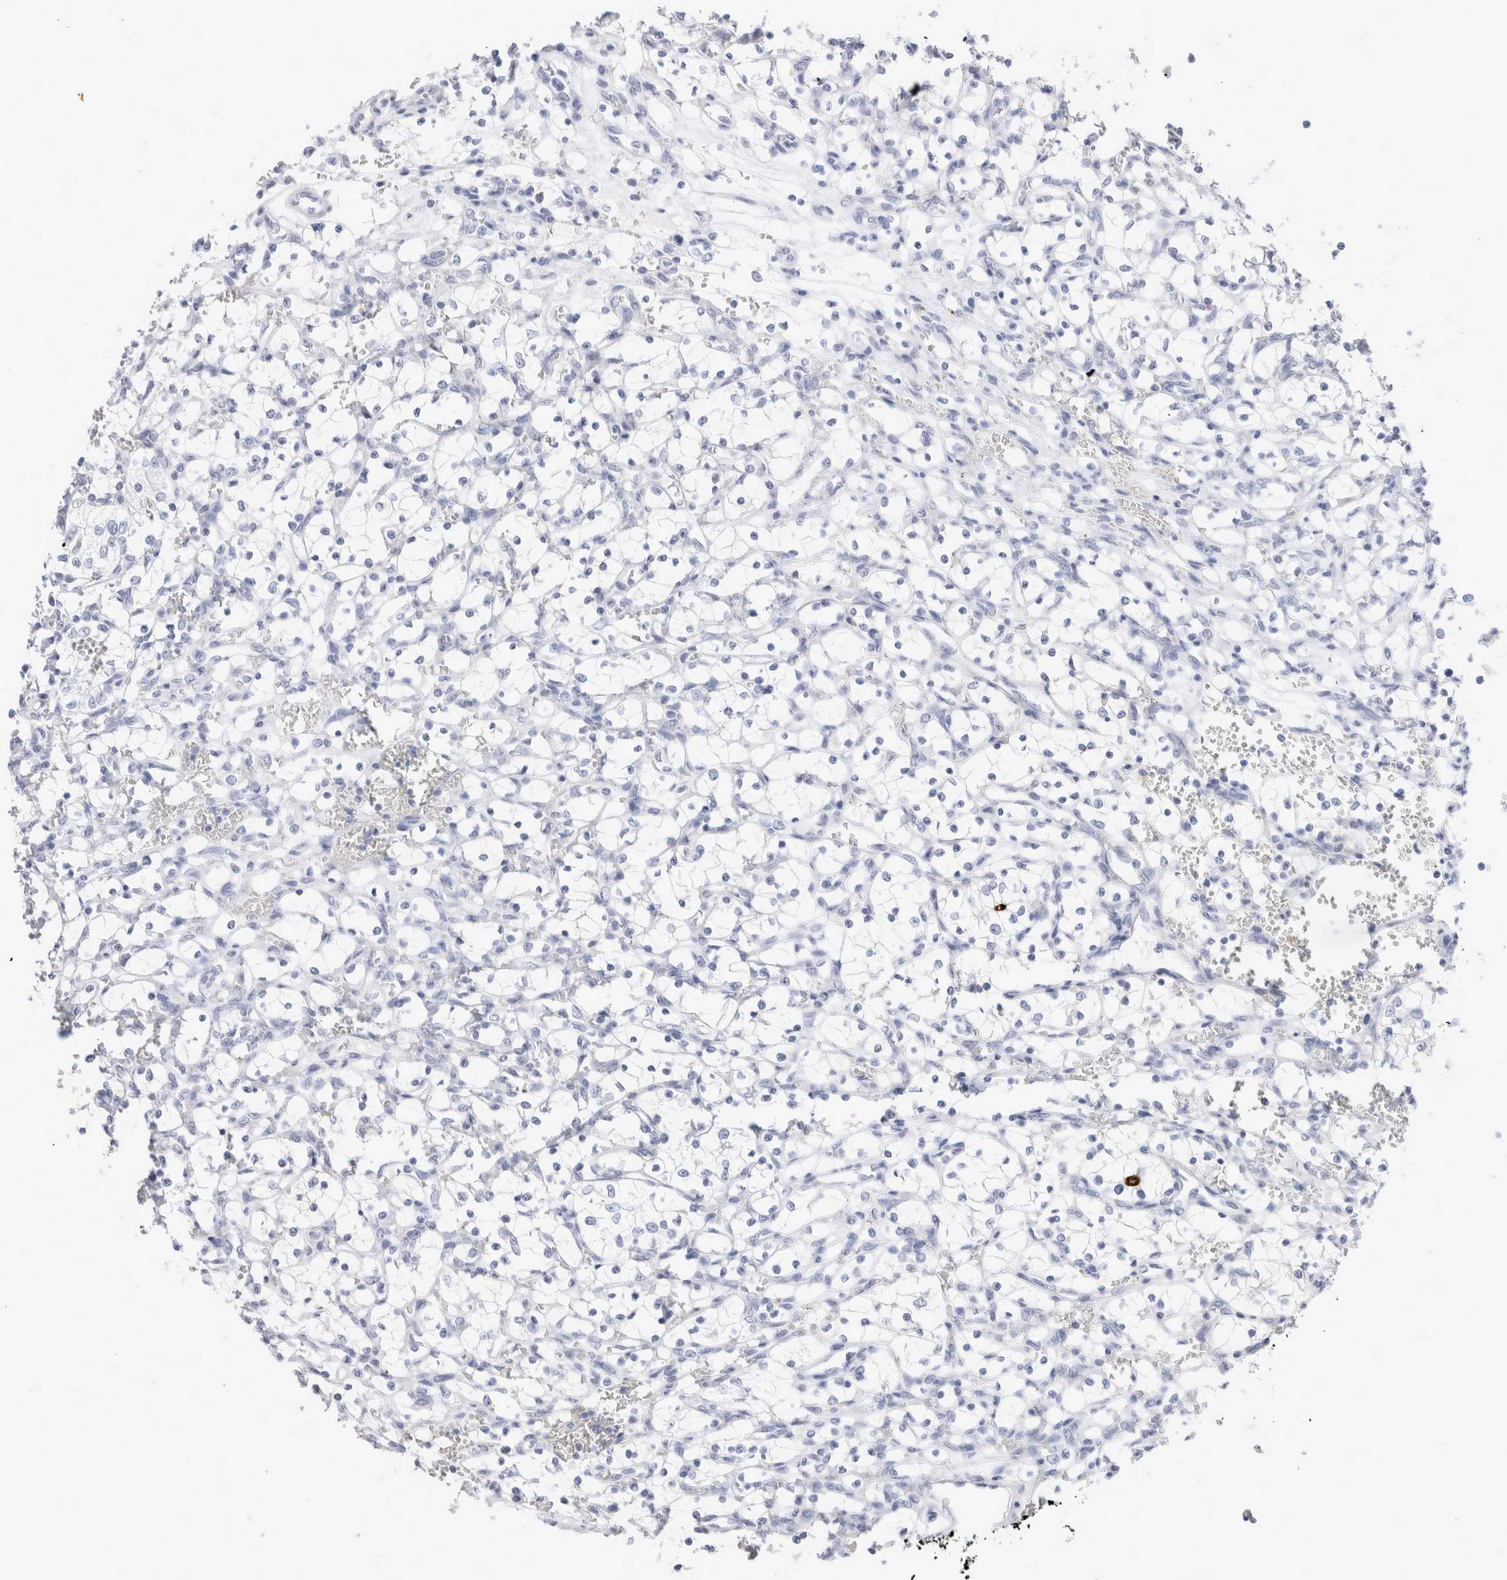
{"staining": {"intensity": "negative", "quantity": "none", "location": "none"}, "tissue": "renal cancer", "cell_type": "Tumor cells", "image_type": "cancer", "snomed": [{"axis": "morphology", "description": "Adenocarcinoma, NOS"}, {"axis": "topography", "description": "Kidney"}], "caption": "Immunohistochemistry (IHC) photomicrograph of human adenocarcinoma (renal) stained for a protein (brown), which reveals no positivity in tumor cells.", "gene": "MUC15", "patient": {"sex": "female", "age": 69}}